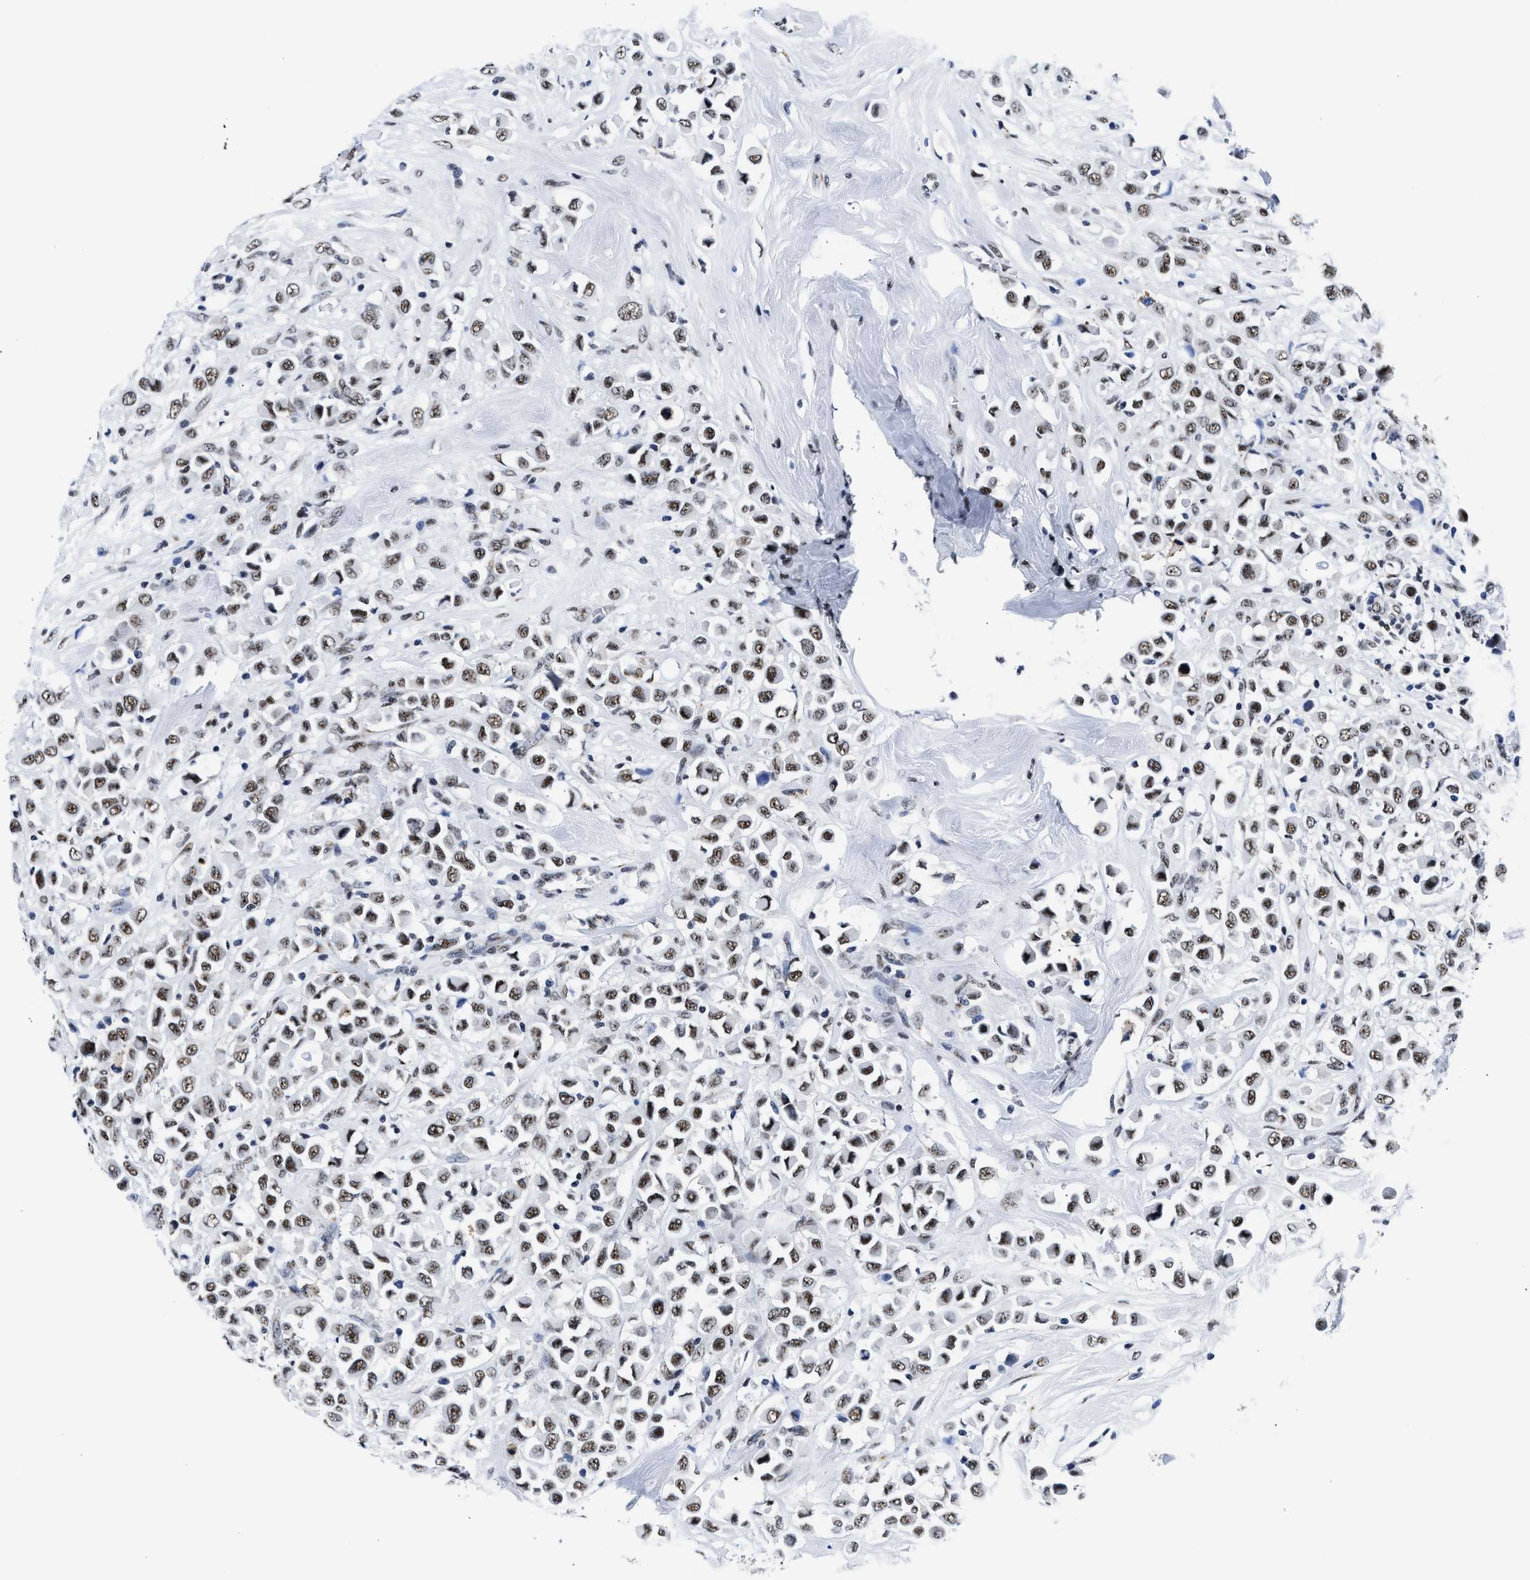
{"staining": {"intensity": "moderate", "quantity": ">75%", "location": "nuclear"}, "tissue": "breast cancer", "cell_type": "Tumor cells", "image_type": "cancer", "snomed": [{"axis": "morphology", "description": "Duct carcinoma"}, {"axis": "topography", "description": "Breast"}], "caption": "Breast cancer was stained to show a protein in brown. There is medium levels of moderate nuclear expression in approximately >75% of tumor cells.", "gene": "RBM8A", "patient": {"sex": "female", "age": 61}}